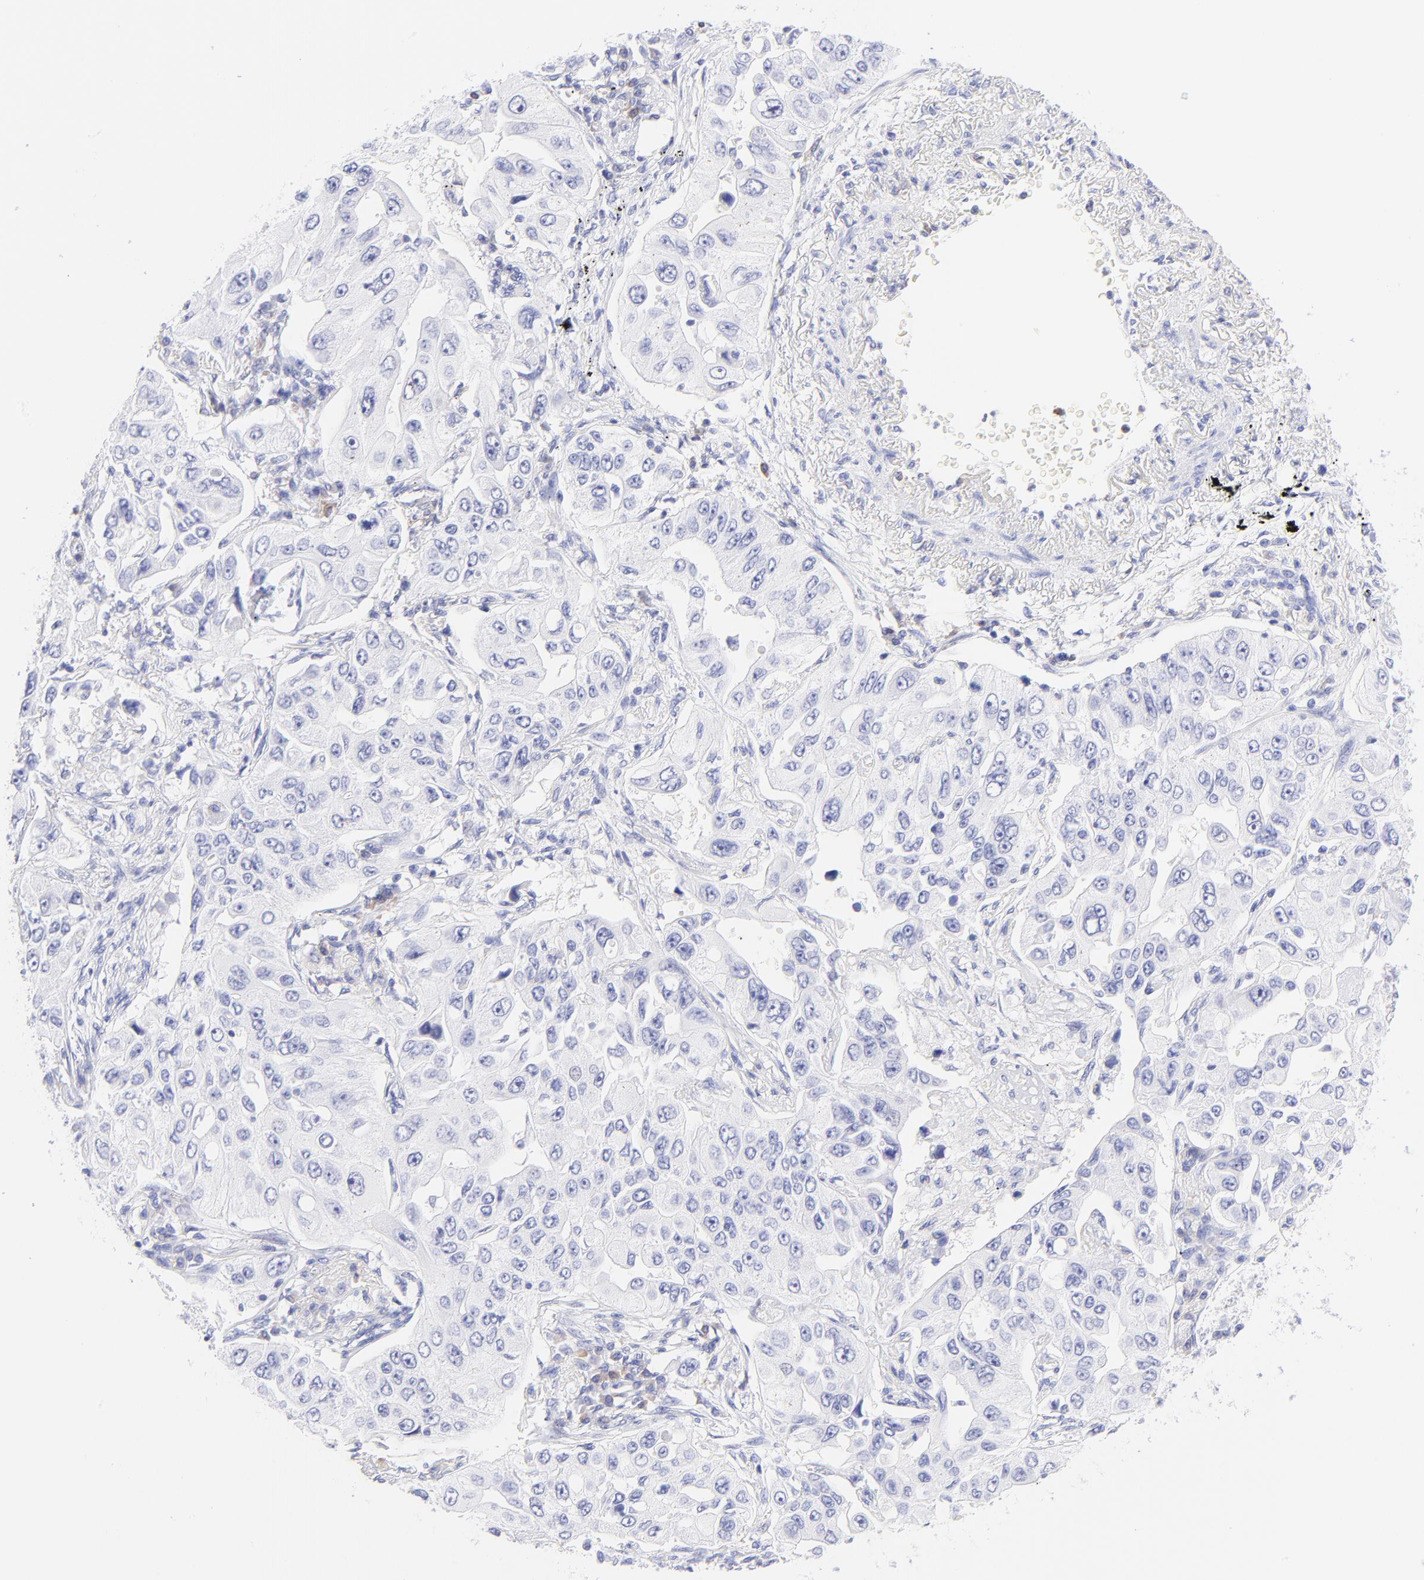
{"staining": {"intensity": "negative", "quantity": "none", "location": "none"}, "tissue": "lung cancer", "cell_type": "Tumor cells", "image_type": "cancer", "snomed": [{"axis": "morphology", "description": "Adenocarcinoma, NOS"}, {"axis": "topography", "description": "Lung"}], "caption": "Human adenocarcinoma (lung) stained for a protein using immunohistochemistry displays no expression in tumor cells.", "gene": "IRAG2", "patient": {"sex": "male", "age": 84}}